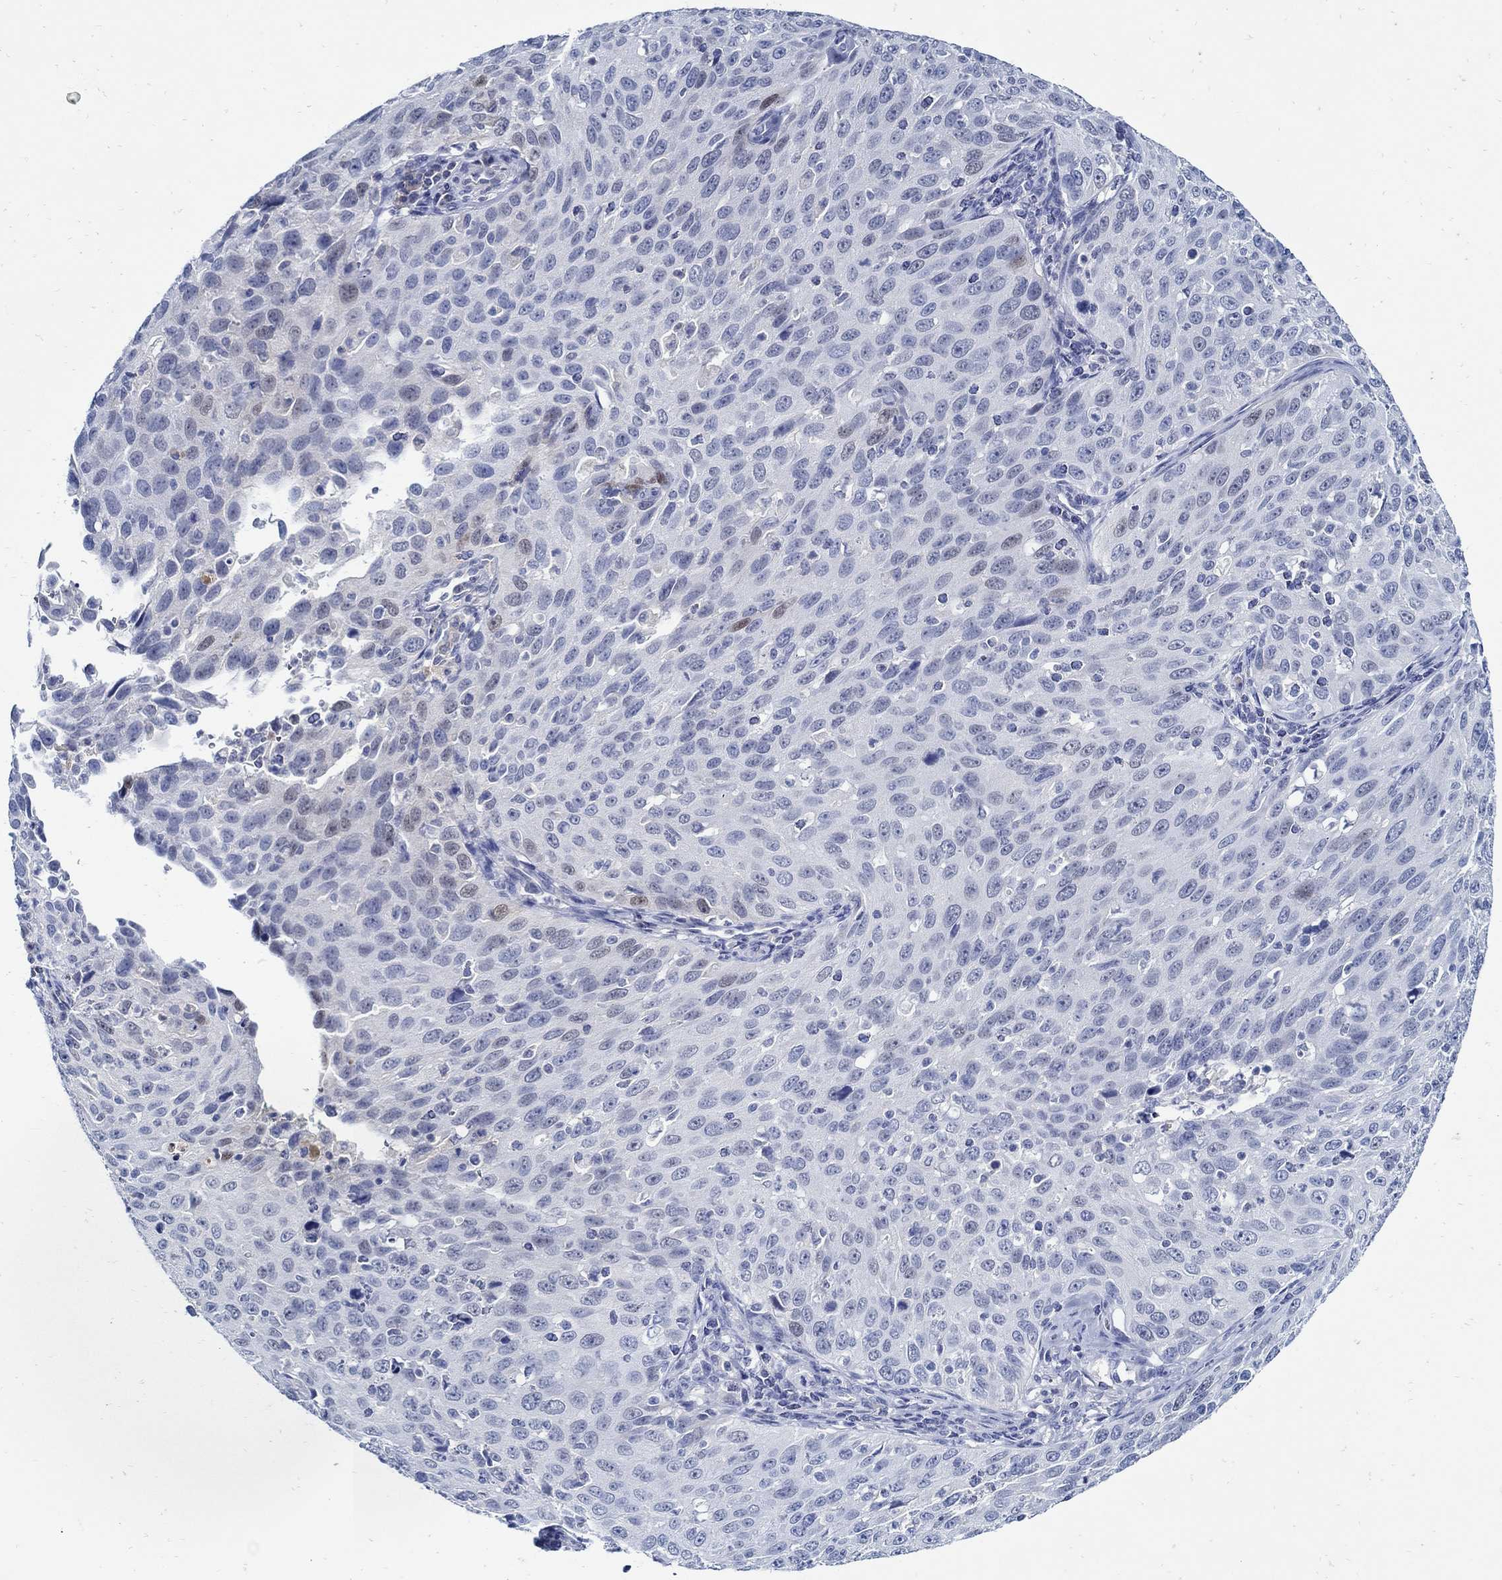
{"staining": {"intensity": "negative", "quantity": "none", "location": "none"}, "tissue": "cervical cancer", "cell_type": "Tumor cells", "image_type": "cancer", "snomed": [{"axis": "morphology", "description": "Squamous cell carcinoma, NOS"}, {"axis": "topography", "description": "Cervix"}], "caption": "Immunohistochemical staining of cervical cancer displays no significant positivity in tumor cells. (Stains: DAB immunohistochemistry with hematoxylin counter stain, Microscopy: brightfield microscopy at high magnification).", "gene": "PAX9", "patient": {"sex": "female", "age": 26}}